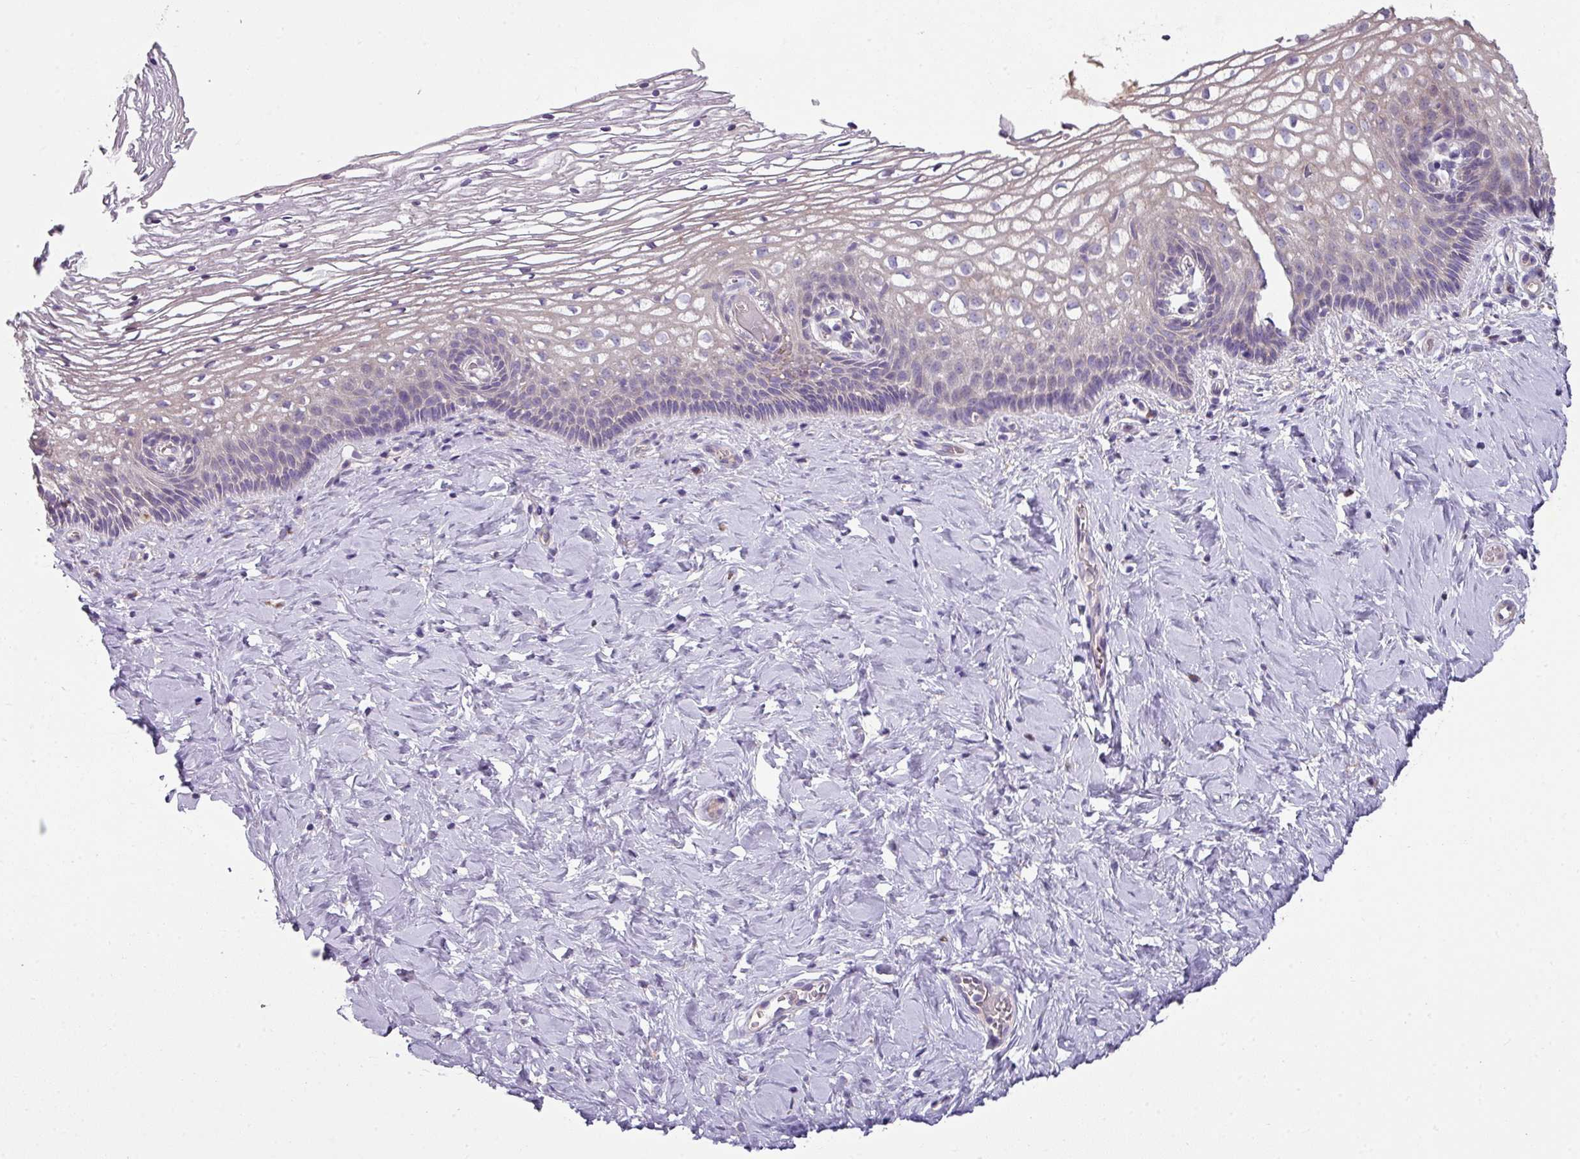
{"staining": {"intensity": "weak", "quantity": ">75%", "location": "cytoplasmic/membranous"}, "tissue": "cervix", "cell_type": "Glandular cells", "image_type": "normal", "snomed": [{"axis": "morphology", "description": "Normal tissue, NOS"}, {"axis": "topography", "description": "Cervix"}], "caption": "A micrograph showing weak cytoplasmic/membranous staining in approximately >75% of glandular cells in benign cervix, as visualized by brown immunohistochemical staining.", "gene": "LRRC9", "patient": {"sex": "female", "age": 36}}